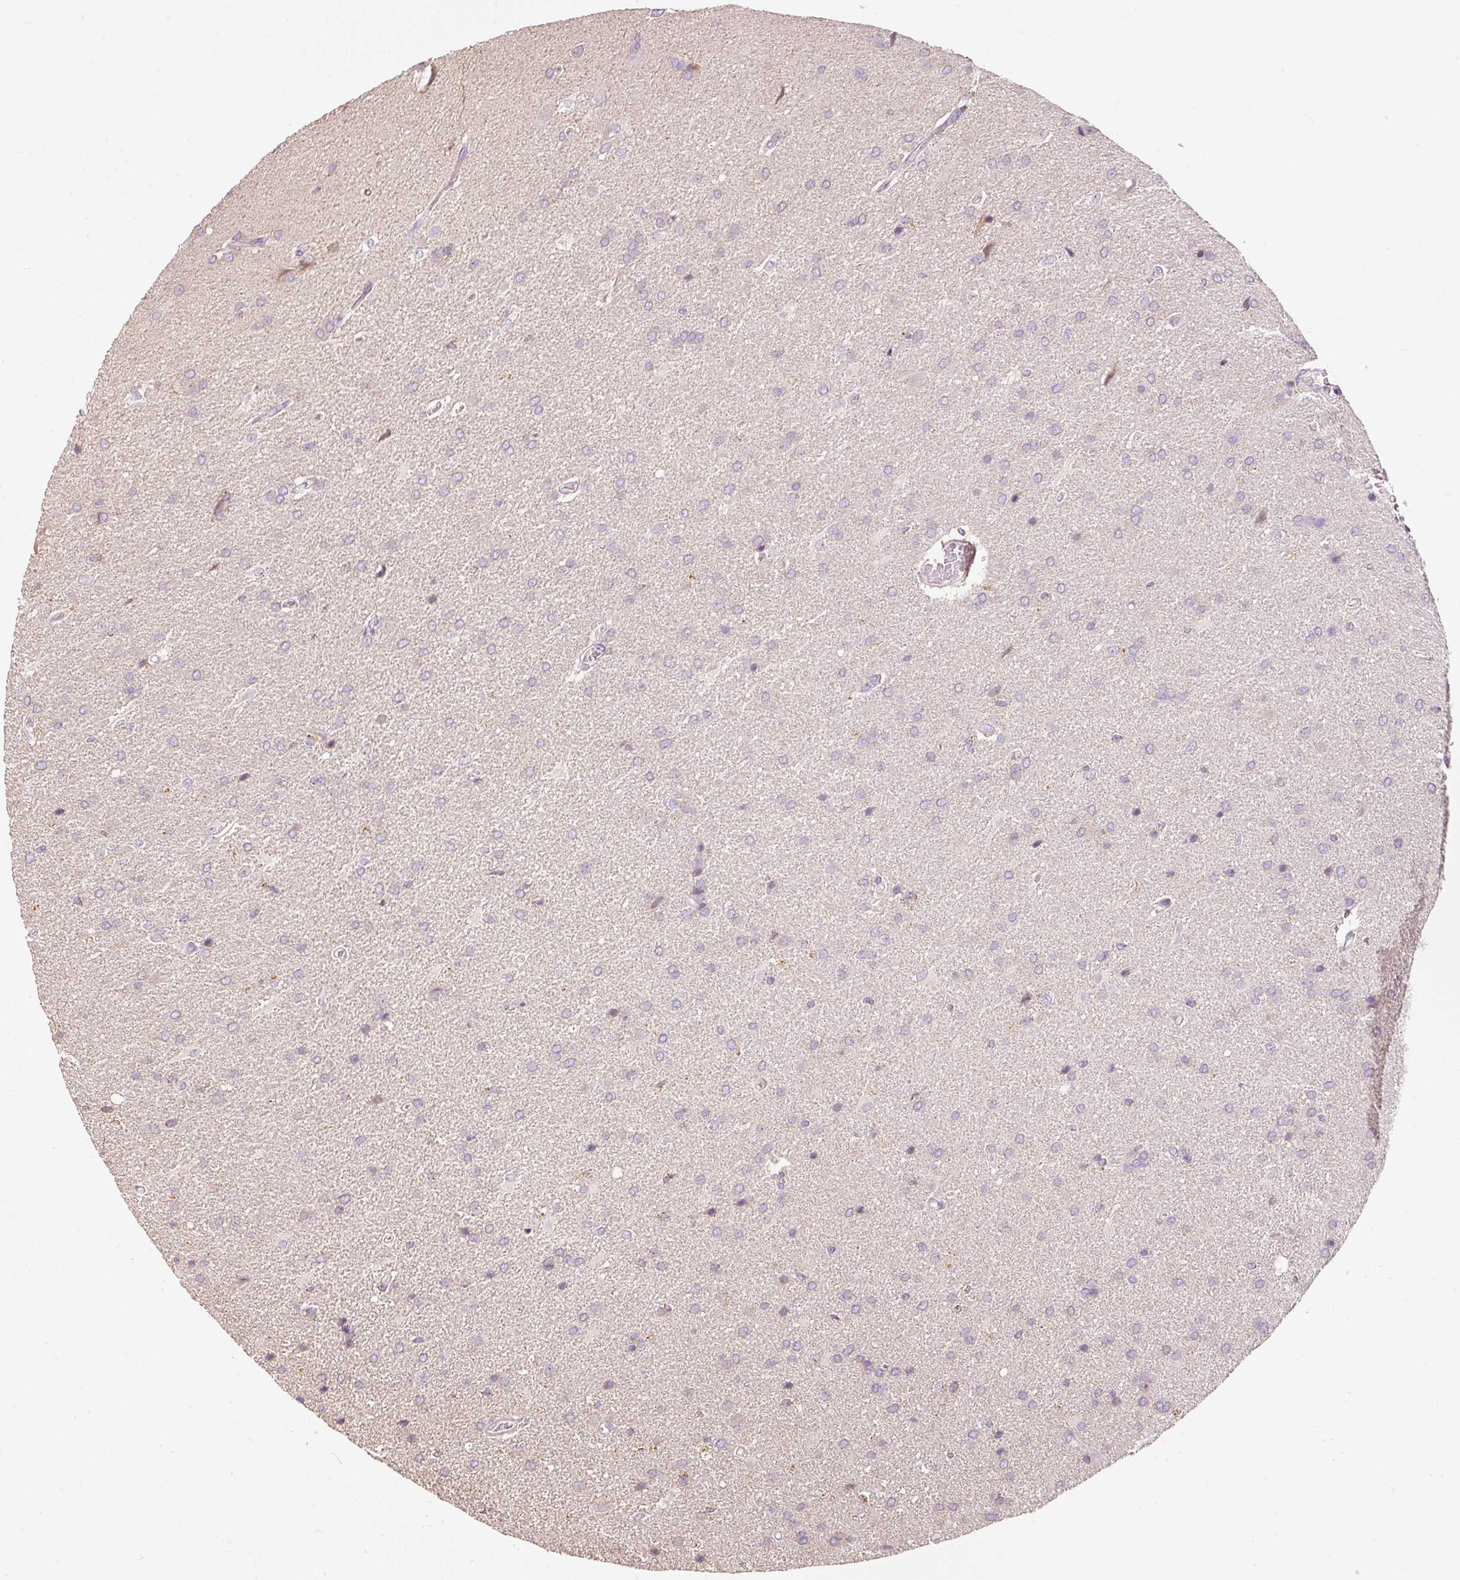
{"staining": {"intensity": "negative", "quantity": "none", "location": "none"}, "tissue": "glioma", "cell_type": "Tumor cells", "image_type": "cancer", "snomed": [{"axis": "morphology", "description": "Glioma, malignant, High grade"}, {"axis": "topography", "description": "Brain"}], "caption": "Tumor cells are negative for protein expression in human malignant glioma (high-grade).", "gene": "MTHFD1L", "patient": {"sex": "male", "age": 56}}